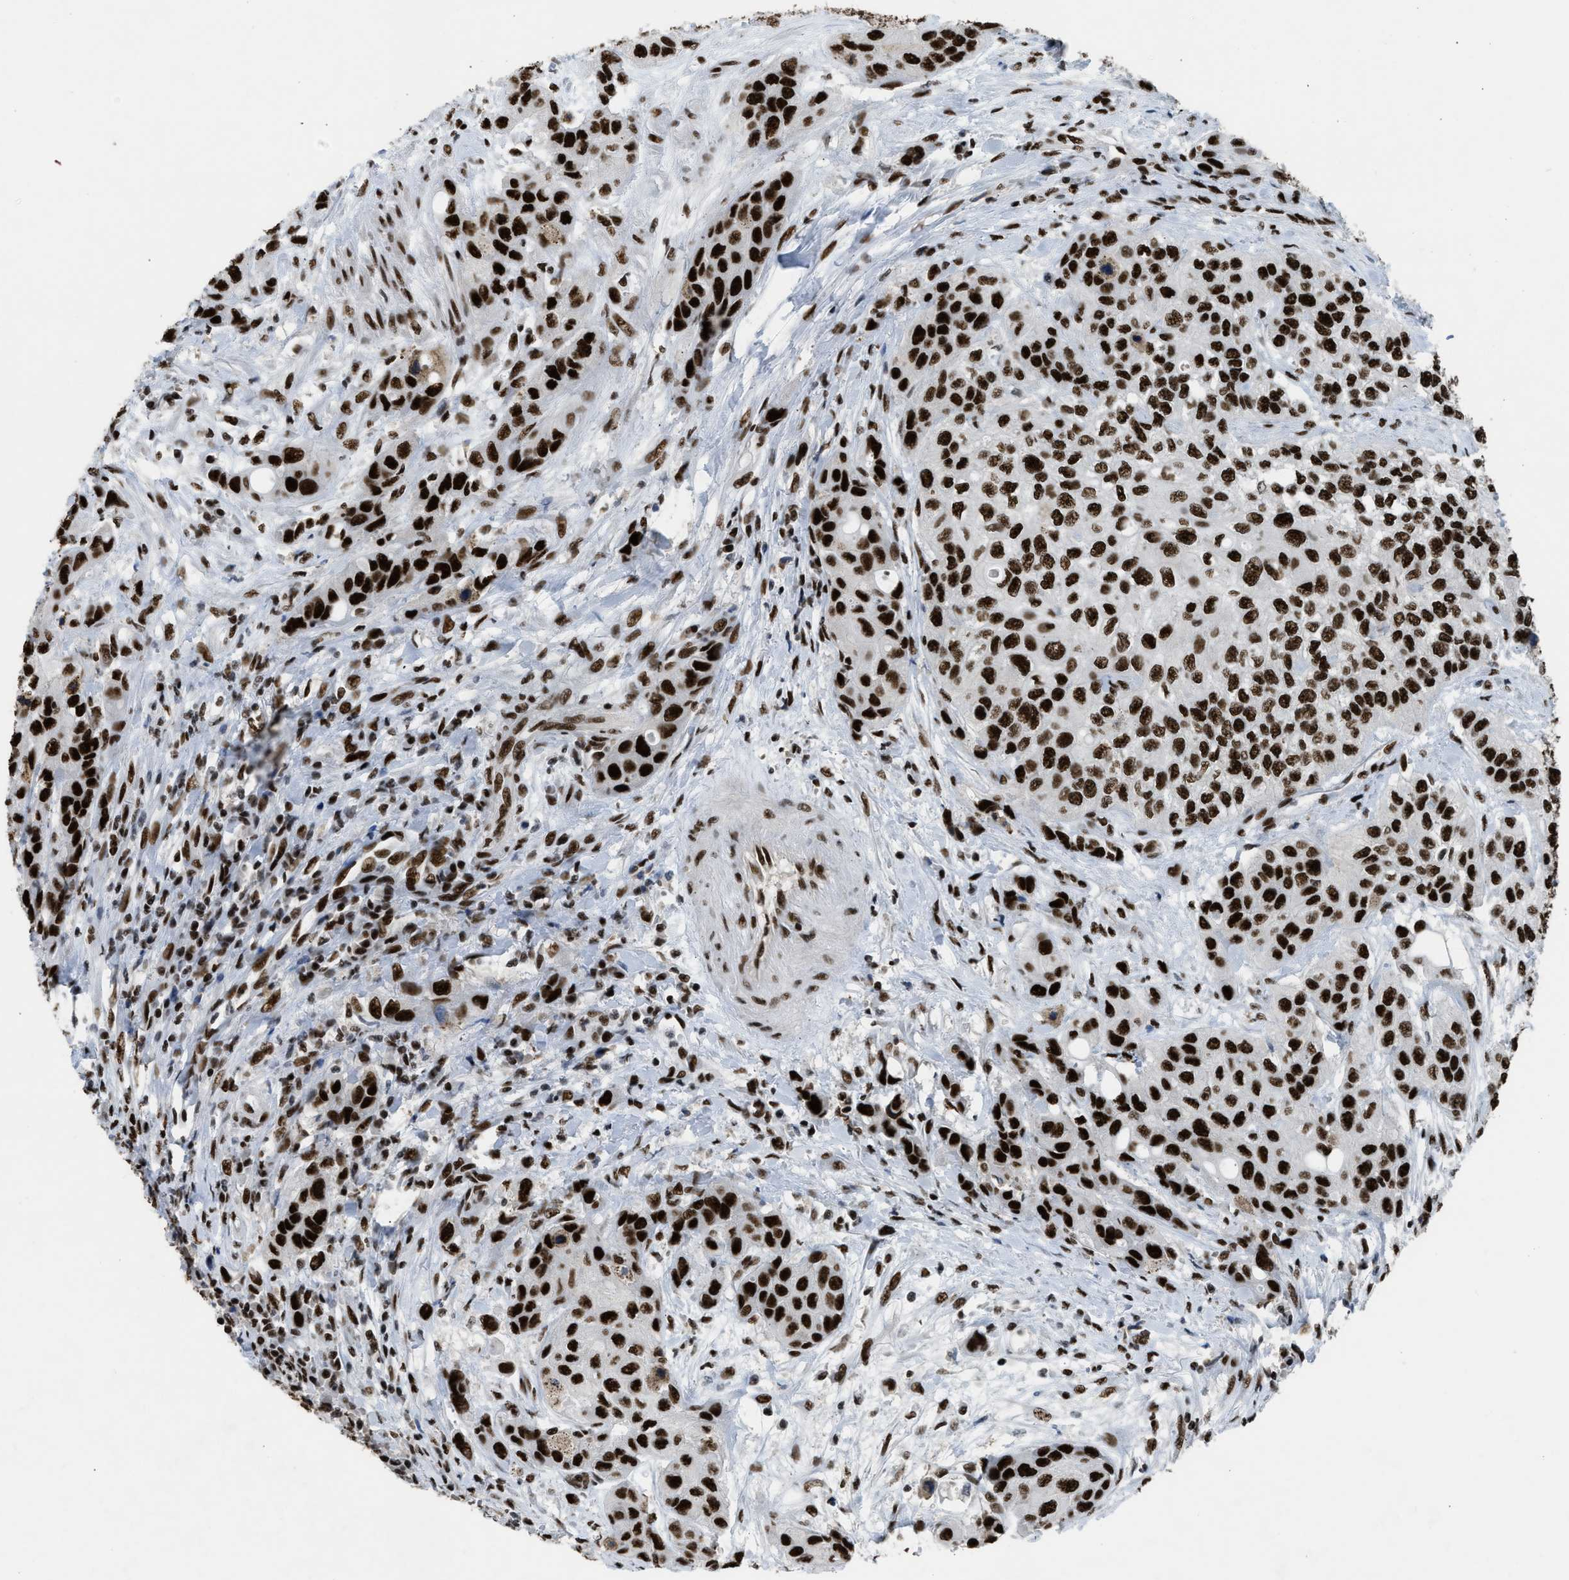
{"staining": {"intensity": "strong", "quantity": ">75%", "location": "nuclear"}, "tissue": "urothelial cancer", "cell_type": "Tumor cells", "image_type": "cancer", "snomed": [{"axis": "morphology", "description": "Urothelial carcinoma, High grade"}, {"axis": "topography", "description": "Urinary bladder"}], "caption": "The immunohistochemical stain highlights strong nuclear staining in tumor cells of urothelial carcinoma (high-grade) tissue. Using DAB (brown) and hematoxylin (blue) stains, captured at high magnification using brightfield microscopy.", "gene": "SCAF4", "patient": {"sex": "female", "age": 56}}